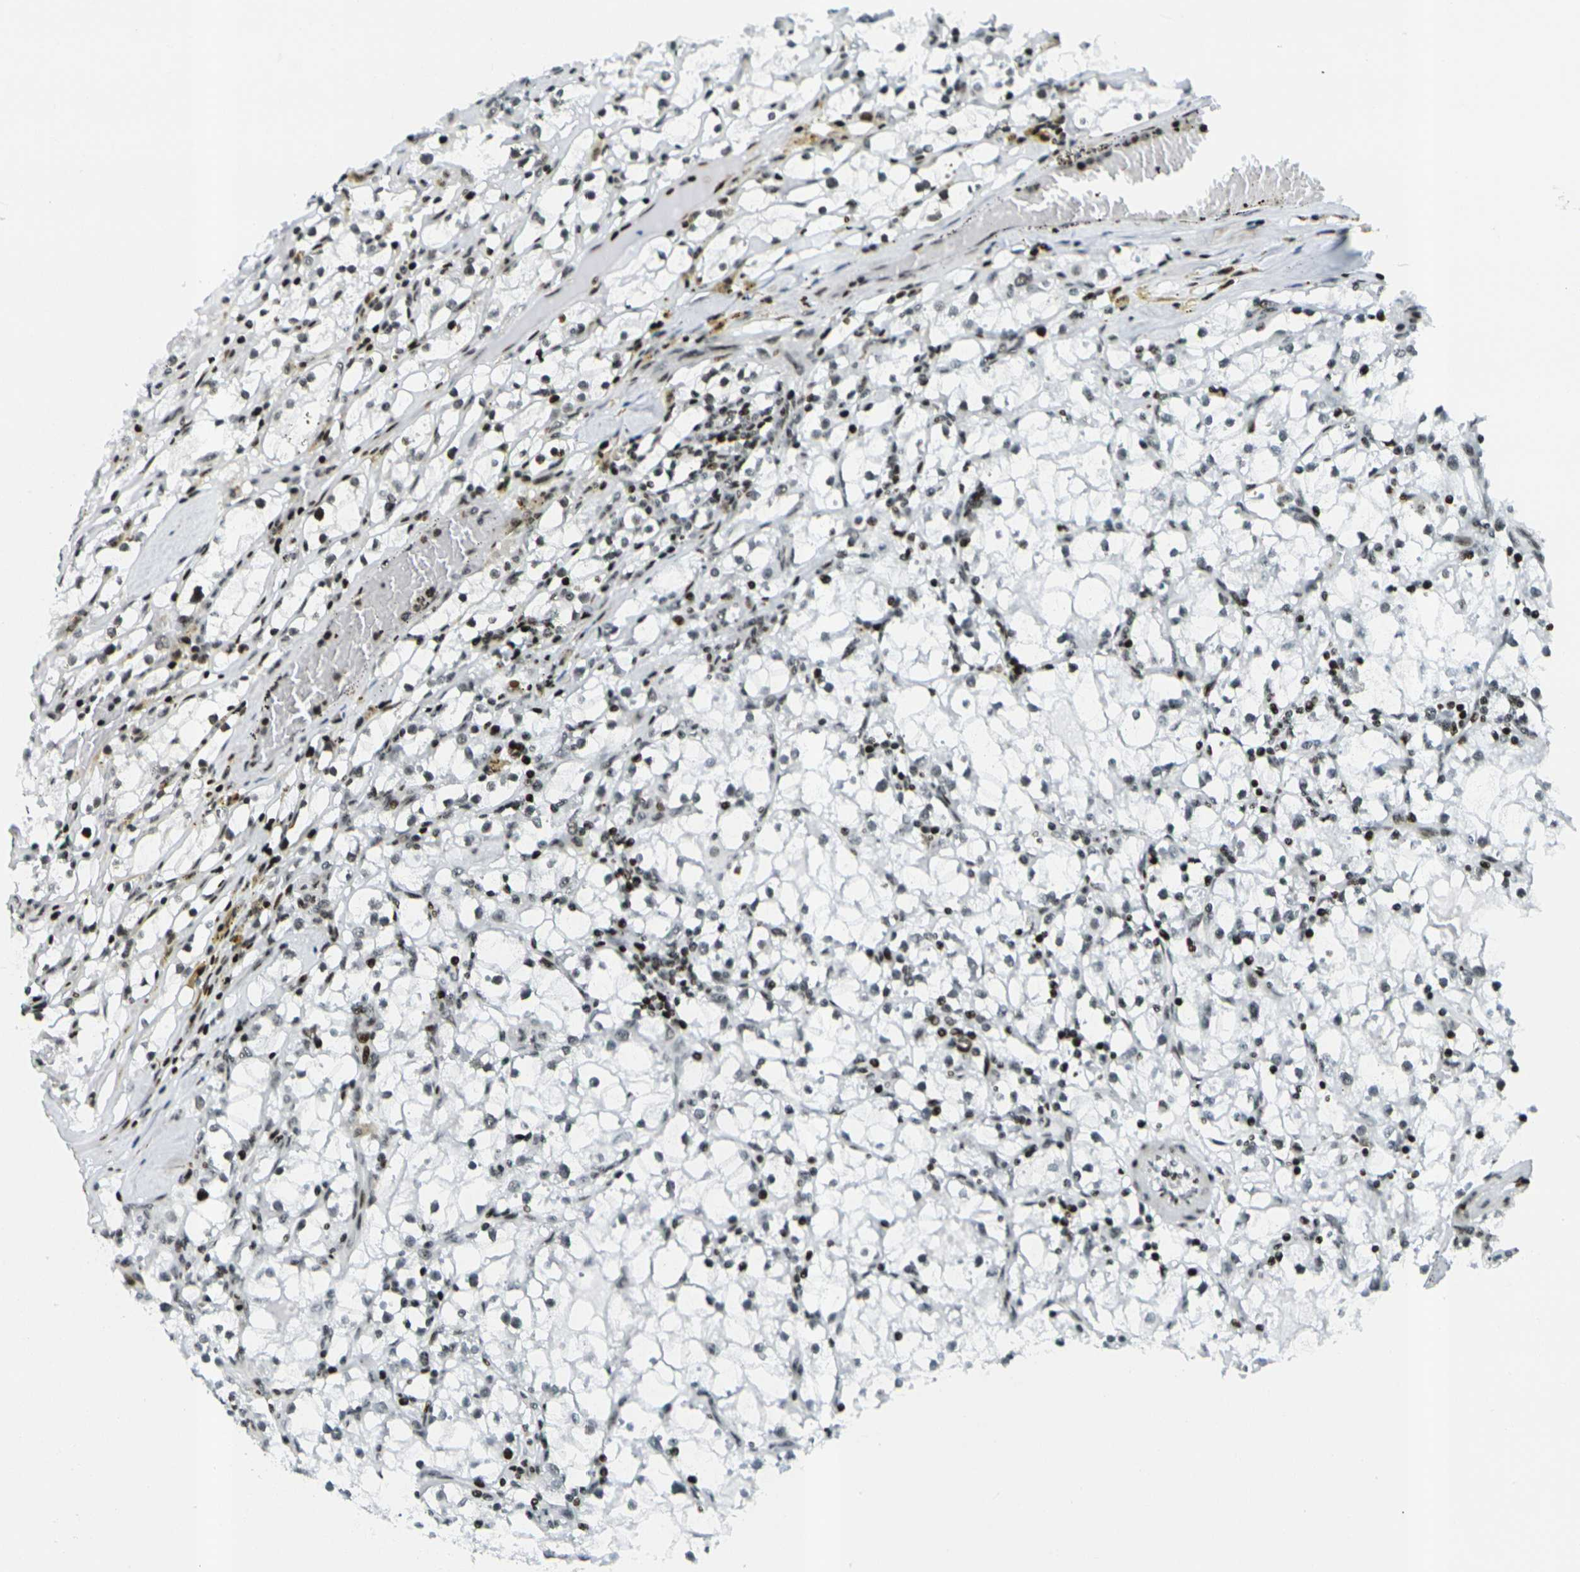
{"staining": {"intensity": "weak", "quantity": ">75%", "location": "nuclear"}, "tissue": "renal cancer", "cell_type": "Tumor cells", "image_type": "cancer", "snomed": [{"axis": "morphology", "description": "Adenocarcinoma, NOS"}, {"axis": "topography", "description": "Kidney"}], "caption": "Renal cancer stained for a protein shows weak nuclear positivity in tumor cells.", "gene": "H3-3A", "patient": {"sex": "male", "age": 56}}